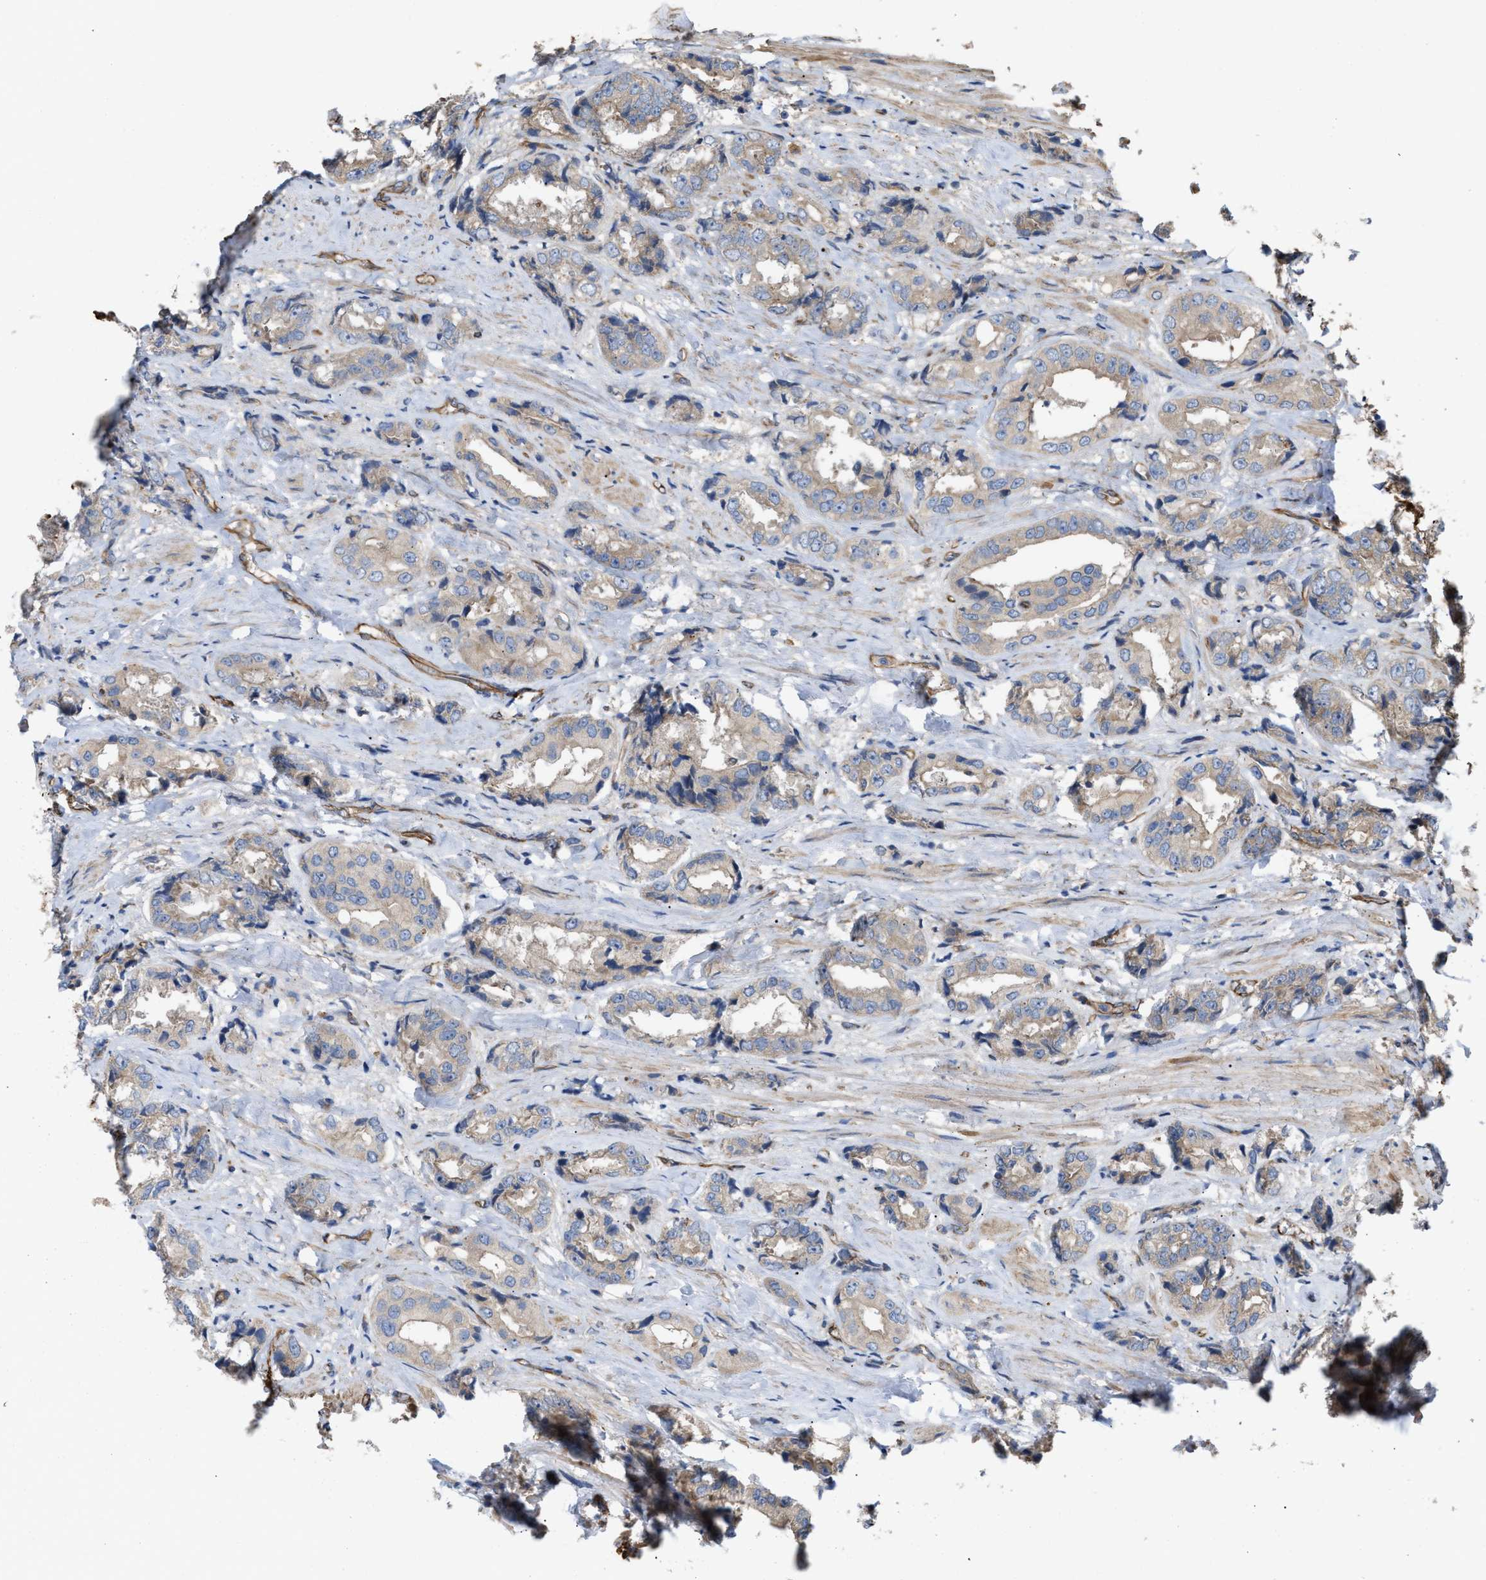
{"staining": {"intensity": "weak", "quantity": ">75%", "location": "cytoplasmic/membranous"}, "tissue": "prostate cancer", "cell_type": "Tumor cells", "image_type": "cancer", "snomed": [{"axis": "morphology", "description": "Adenocarcinoma, High grade"}, {"axis": "topography", "description": "Prostate"}], "caption": "The immunohistochemical stain labels weak cytoplasmic/membranous positivity in tumor cells of prostate adenocarcinoma (high-grade) tissue.", "gene": "EPS15L1", "patient": {"sex": "male", "age": 61}}